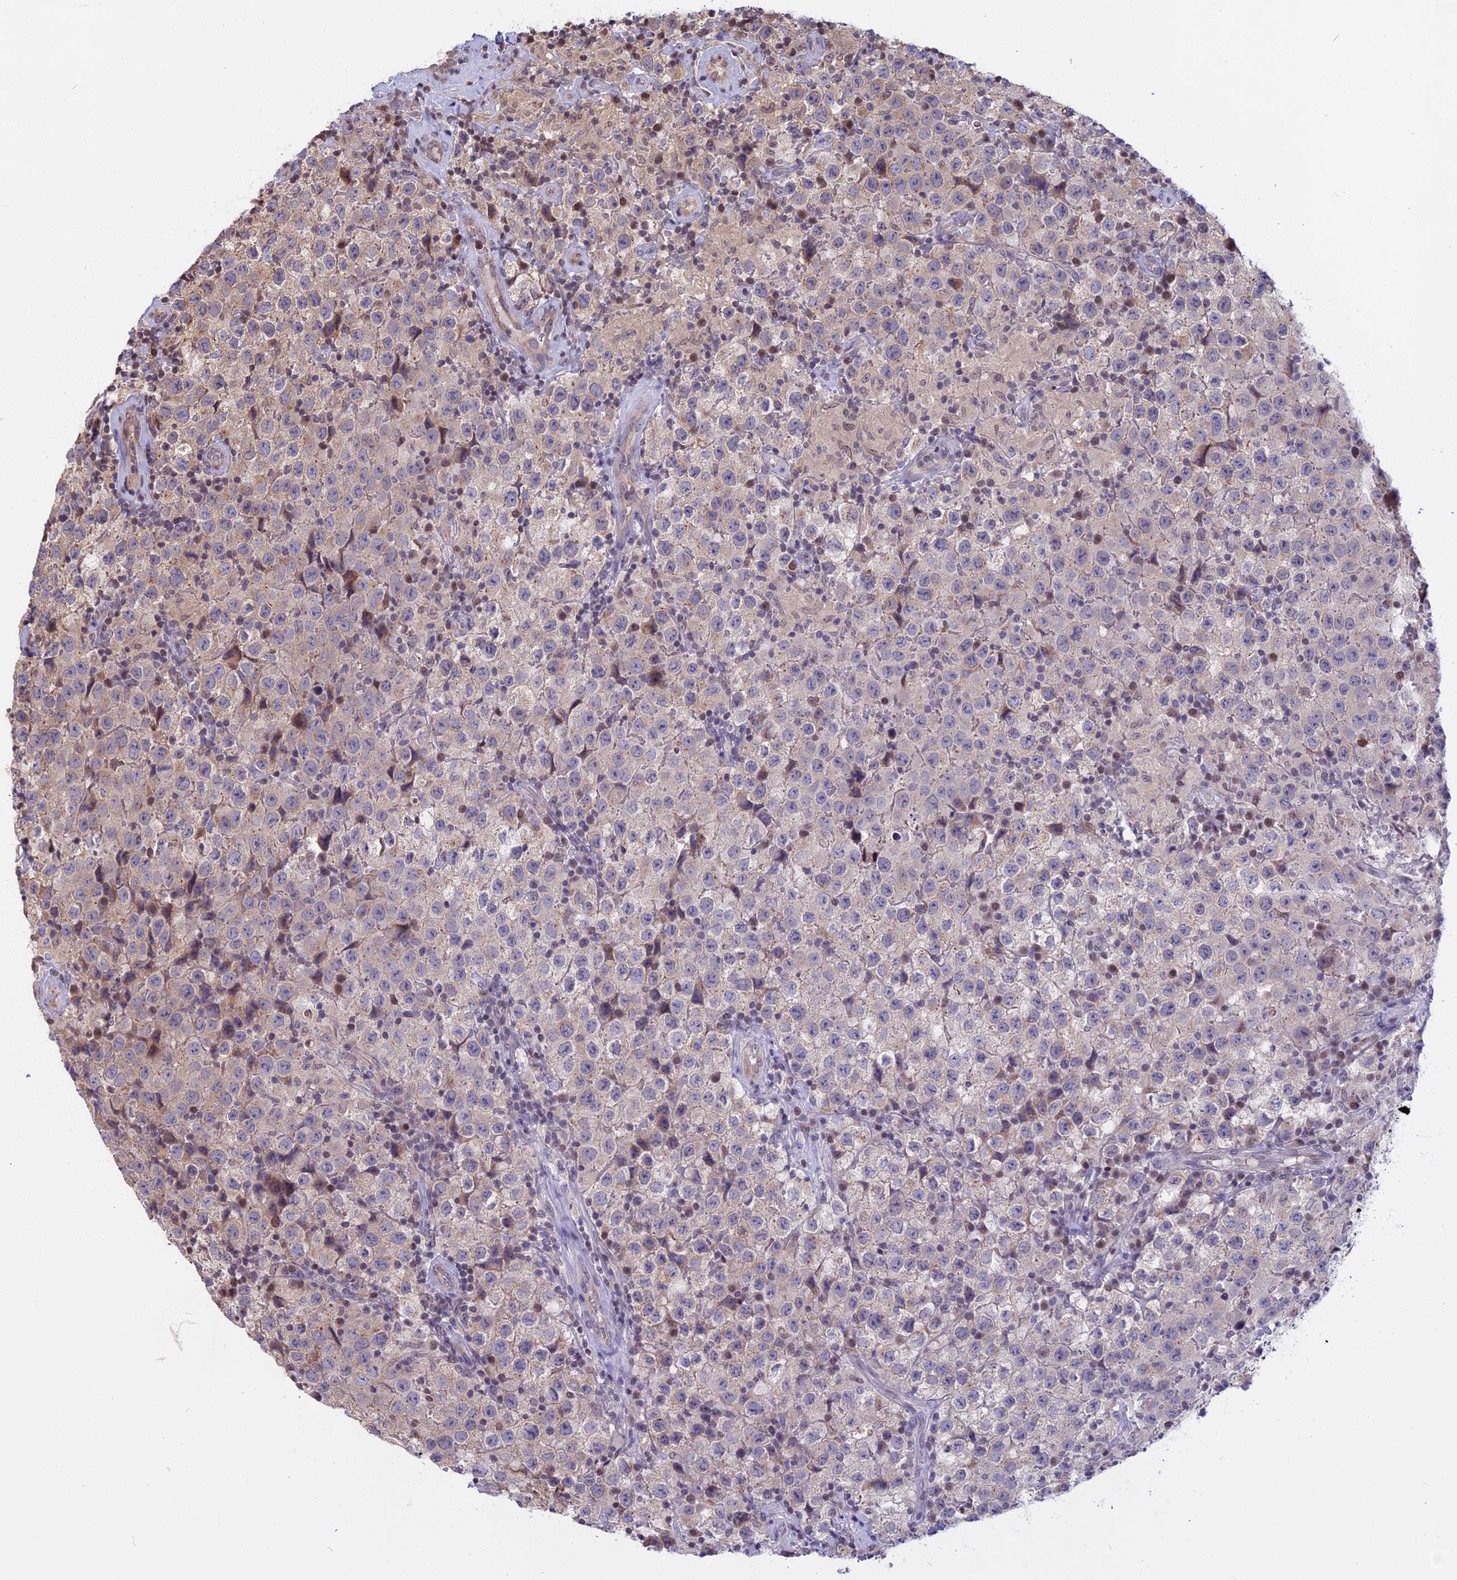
{"staining": {"intensity": "negative", "quantity": "none", "location": "none"}, "tissue": "testis cancer", "cell_type": "Tumor cells", "image_type": "cancer", "snomed": [{"axis": "morphology", "description": "Seminoma, NOS"}, {"axis": "morphology", "description": "Carcinoma, Embryonal, NOS"}, {"axis": "topography", "description": "Testis"}], "caption": "The image reveals no significant positivity in tumor cells of testis seminoma.", "gene": "CCDC113", "patient": {"sex": "male", "age": 41}}